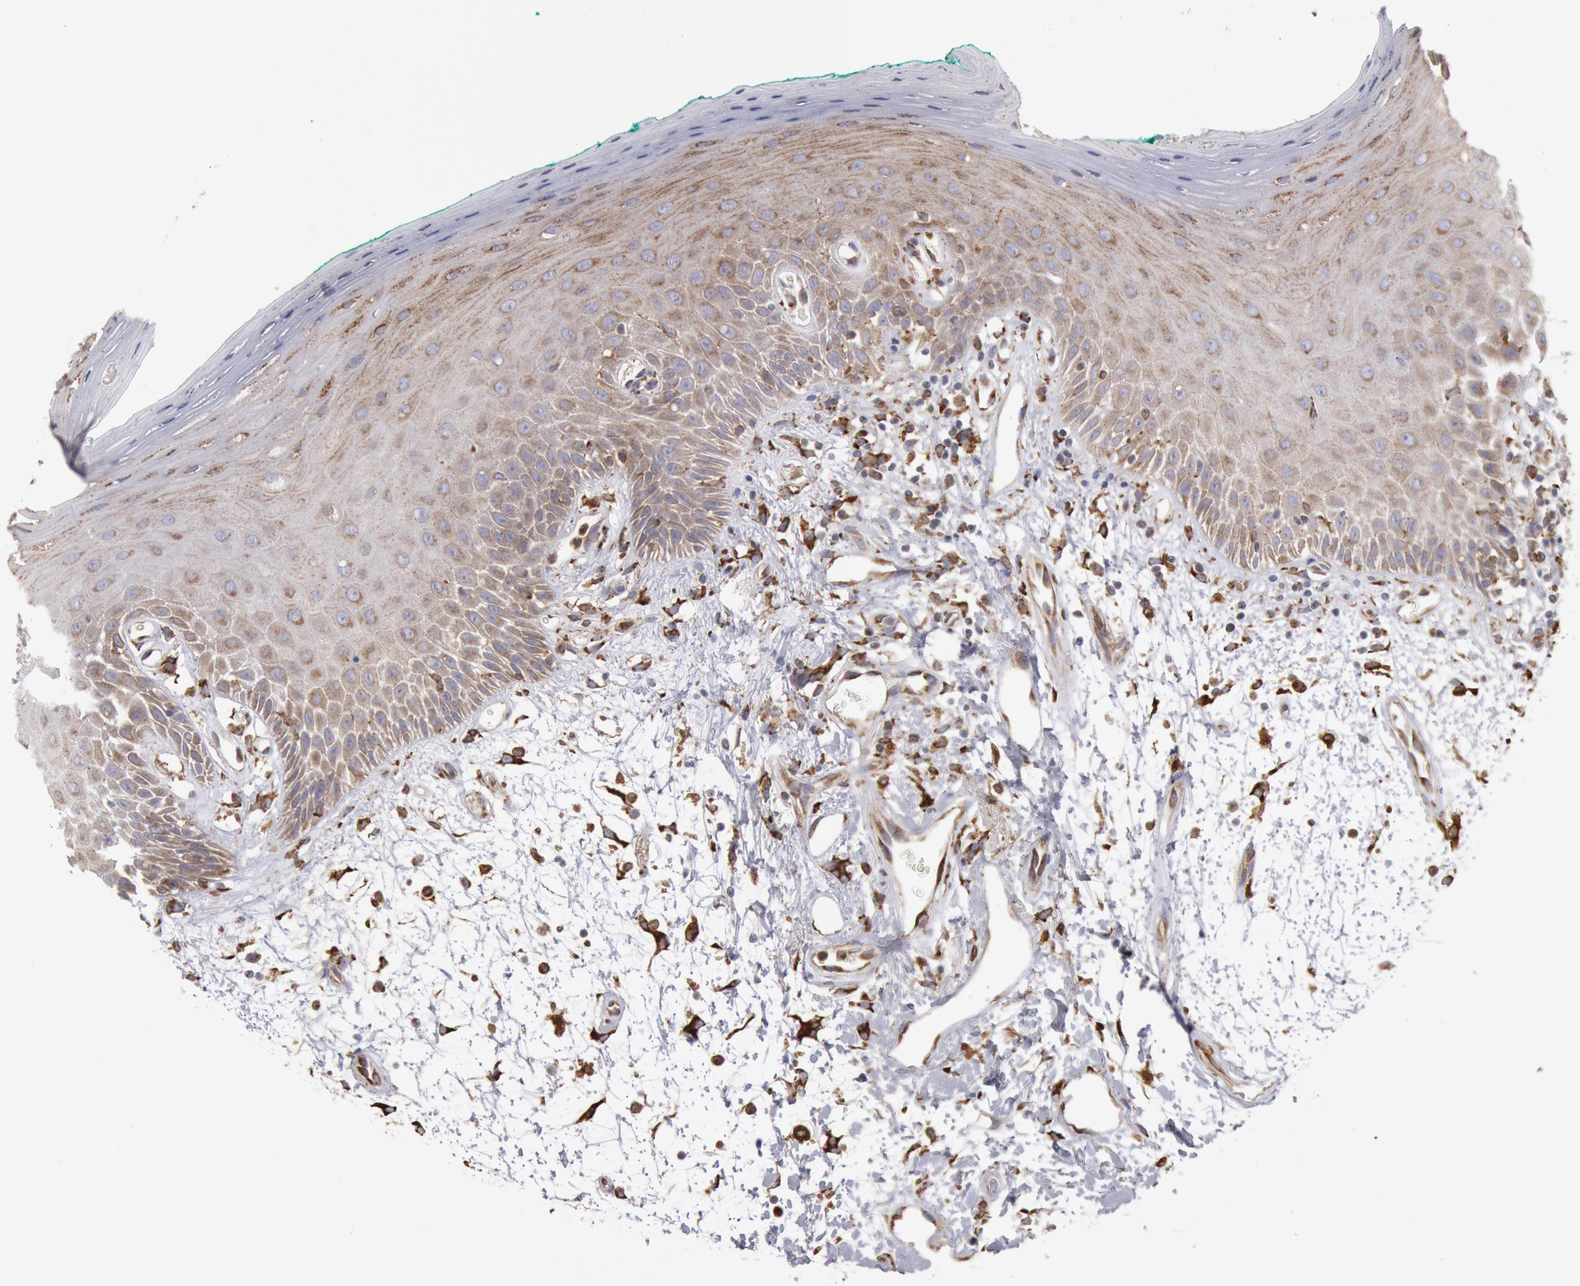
{"staining": {"intensity": "moderate", "quantity": "25%-75%", "location": "cytoplasmic/membranous"}, "tissue": "oral mucosa", "cell_type": "Squamous epithelial cells", "image_type": "normal", "snomed": [{"axis": "morphology", "description": "Normal tissue, NOS"}, {"axis": "morphology", "description": "Squamous cell carcinoma, NOS"}, {"axis": "topography", "description": "Skeletal muscle"}, {"axis": "topography", "description": "Oral tissue"}, {"axis": "topography", "description": "Head-Neck"}], "caption": "Protein expression analysis of benign human oral mucosa reveals moderate cytoplasmic/membranous positivity in approximately 25%-75% of squamous epithelial cells.", "gene": "ERP44", "patient": {"sex": "female", "age": 84}}